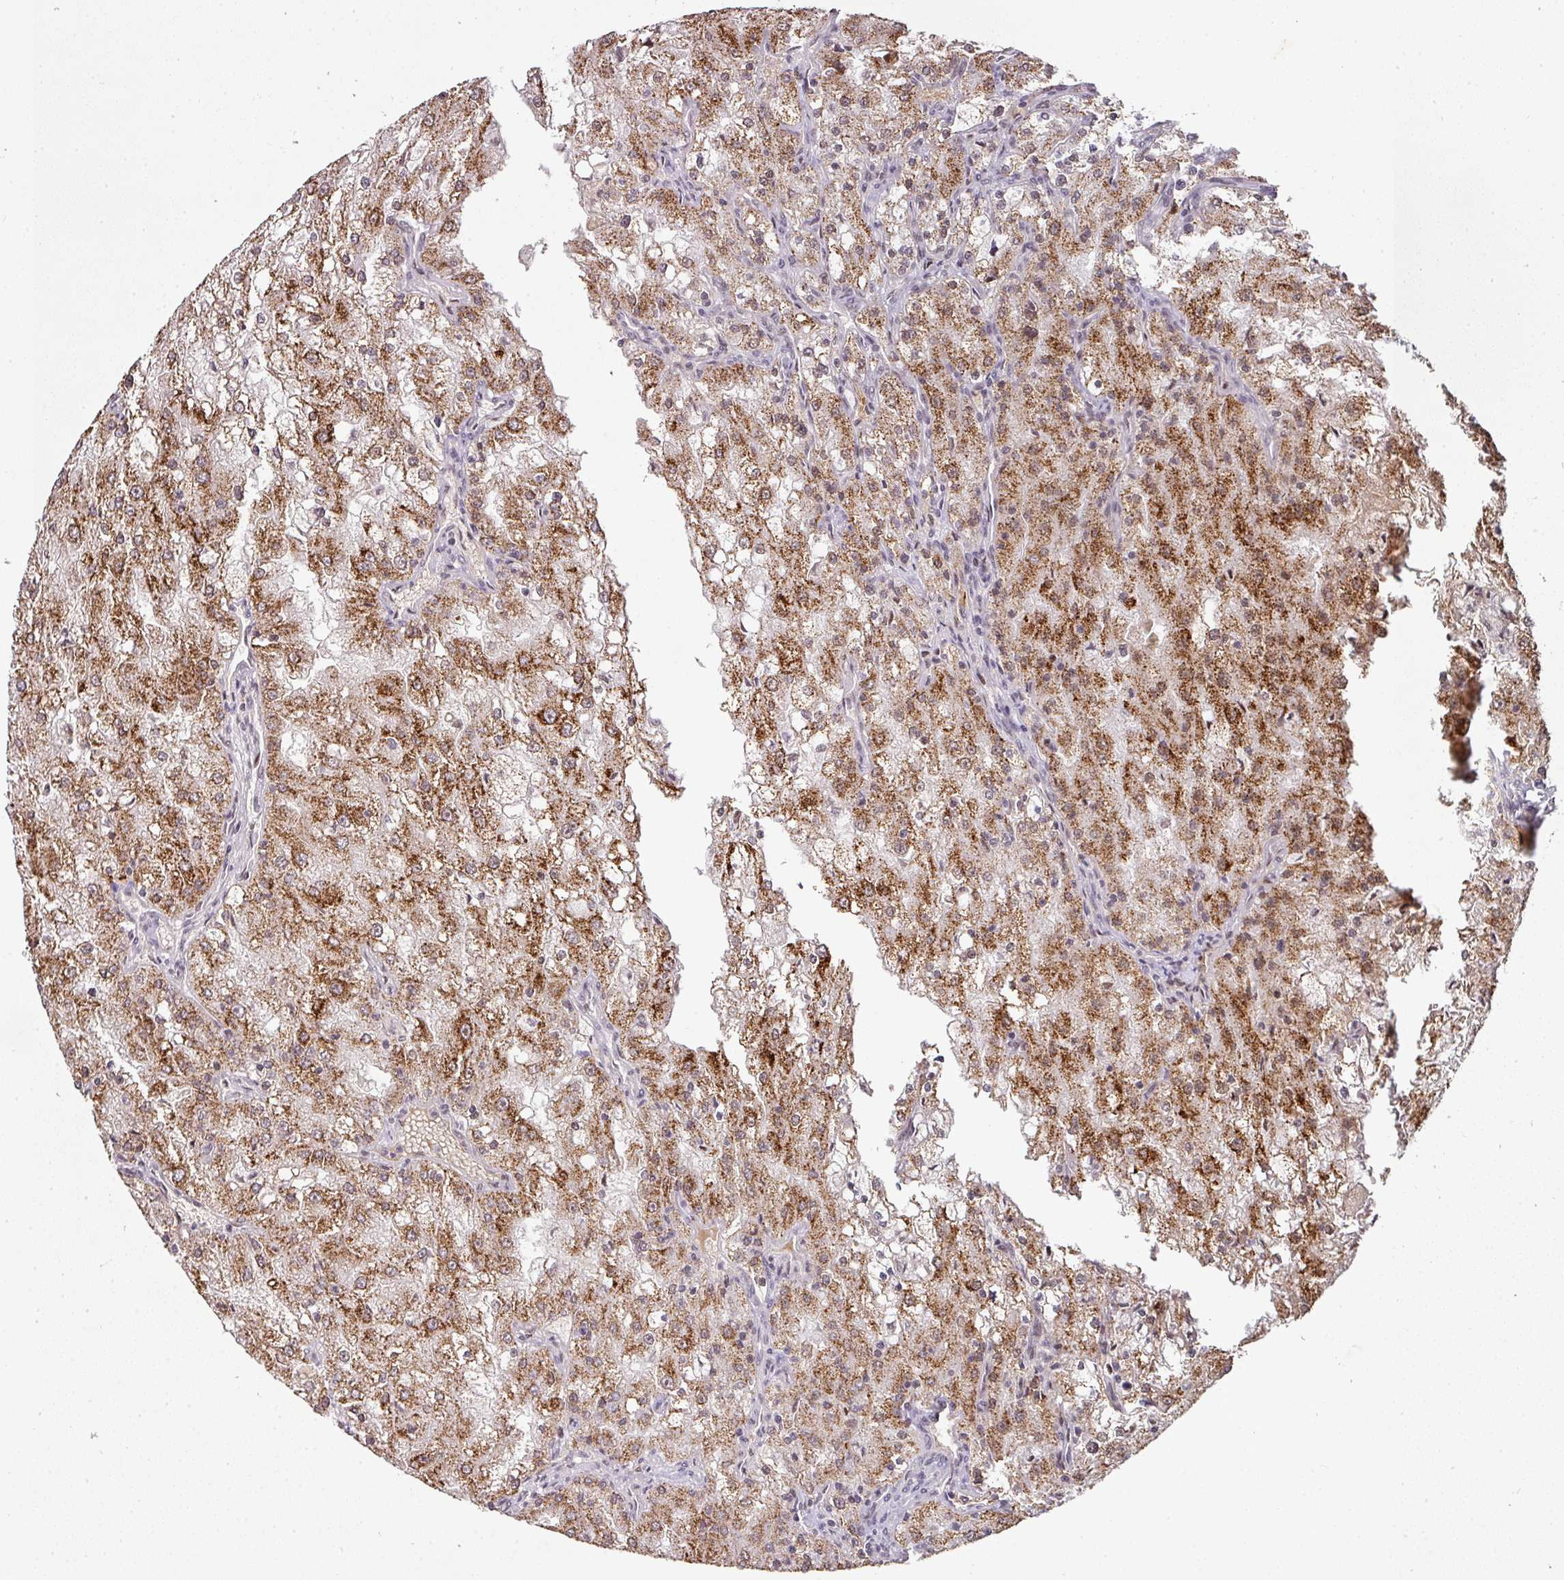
{"staining": {"intensity": "moderate", "quantity": ">75%", "location": "cytoplasmic/membranous"}, "tissue": "renal cancer", "cell_type": "Tumor cells", "image_type": "cancer", "snomed": [{"axis": "morphology", "description": "Adenocarcinoma, NOS"}, {"axis": "topography", "description": "Kidney"}], "caption": "A medium amount of moderate cytoplasmic/membranous staining is appreciated in about >75% of tumor cells in renal cancer tissue.", "gene": "NEIL1", "patient": {"sex": "female", "age": 74}}